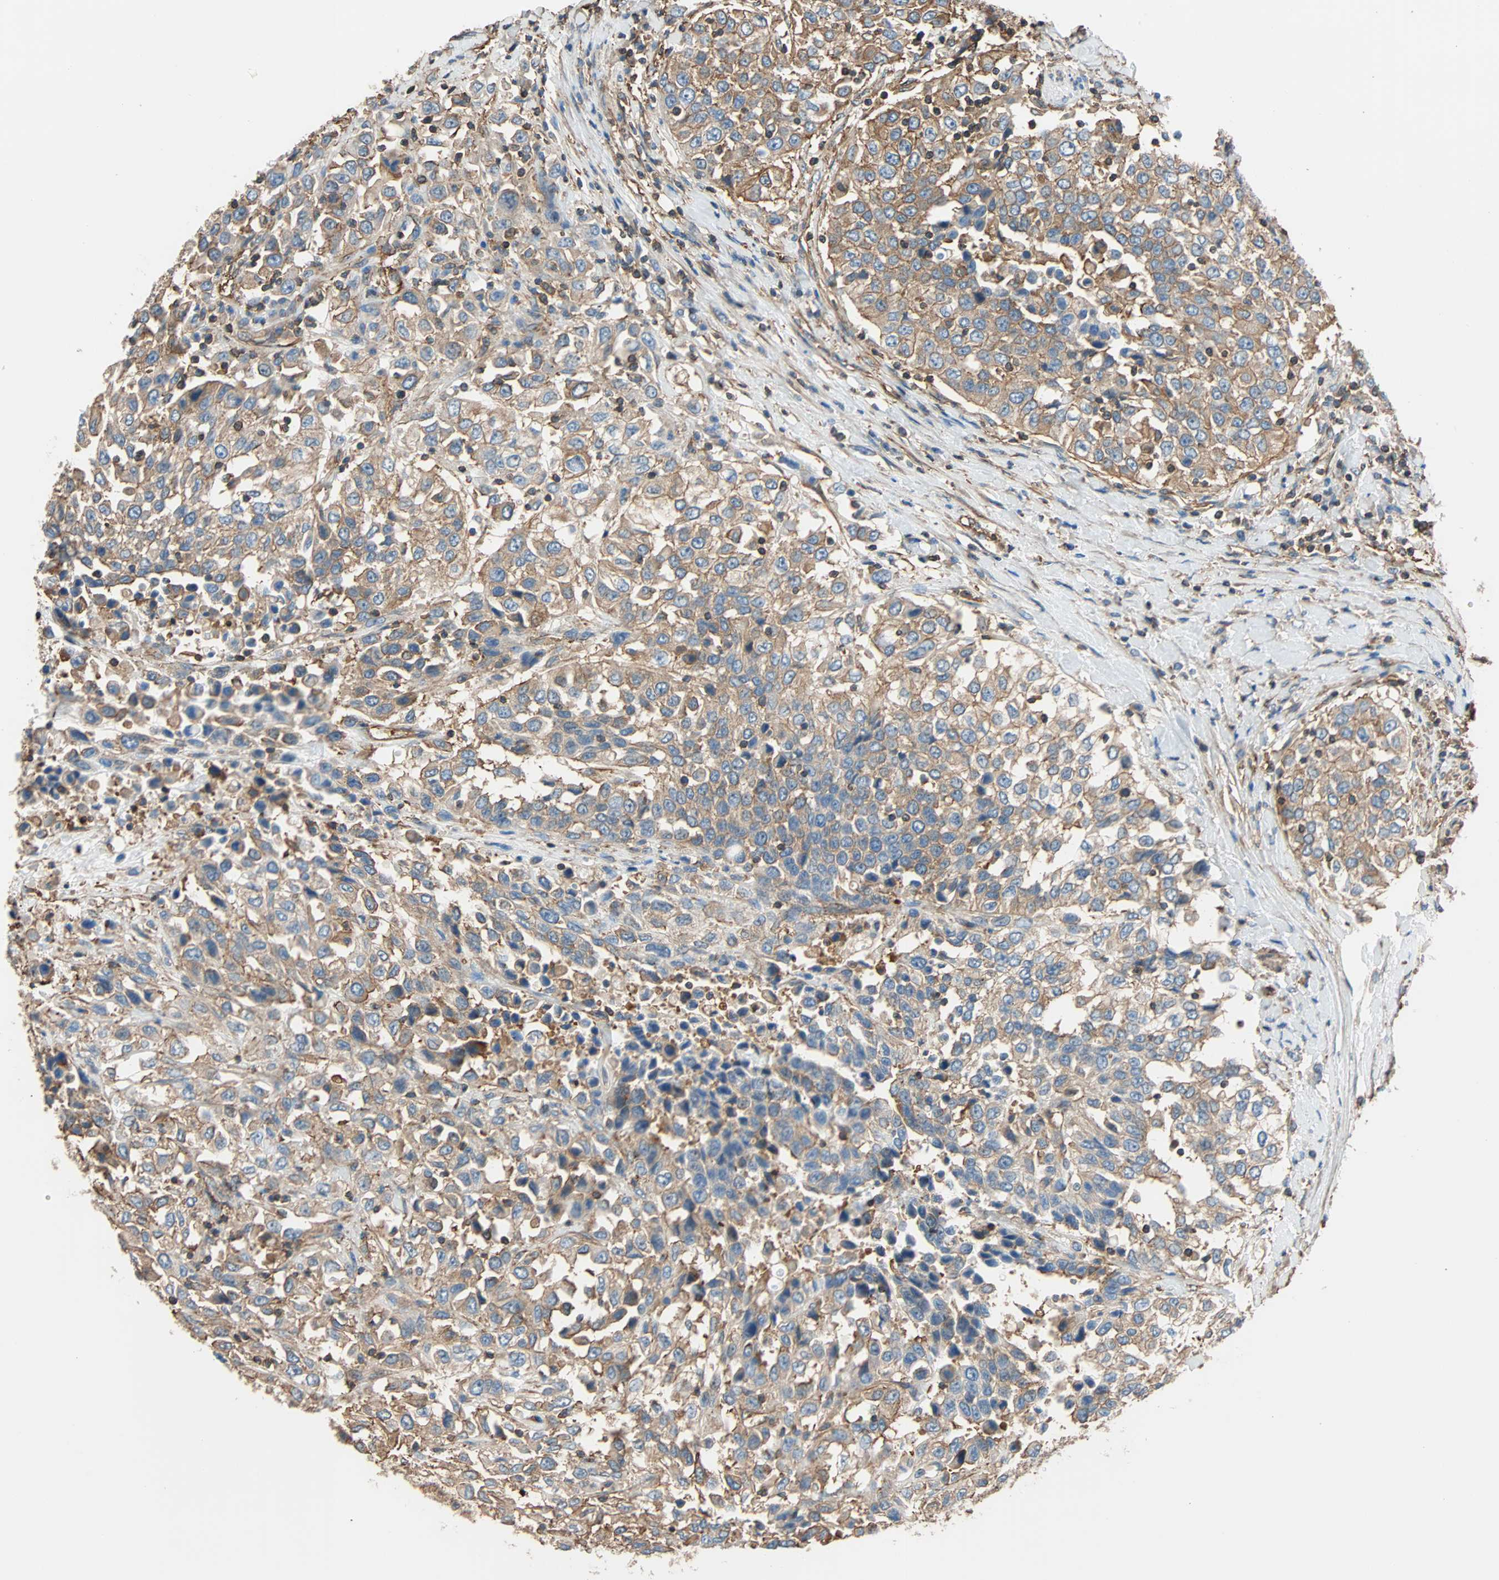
{"staining": {"intensity": "weak", "quantity": ">75%", "location": "cytoplasmic/membranous"}, "tissue": "urothelial cancer", "cell_type": "Tumor cells", "image_type": "cancer", "snomed": [{"axis": "morphology", "description": "Urothelial carcinoma, High grade"}, {"axis": "topography", "description": "Urinary bladder"}], "caption": "Brown immunohistochemical staining in human urothelial cancer reveals weak cytoplasmic/membranous positivity in about >75% of tumor cells.", "gene": "GALNT10", "patient": {"sex": "female", "age": 80}}